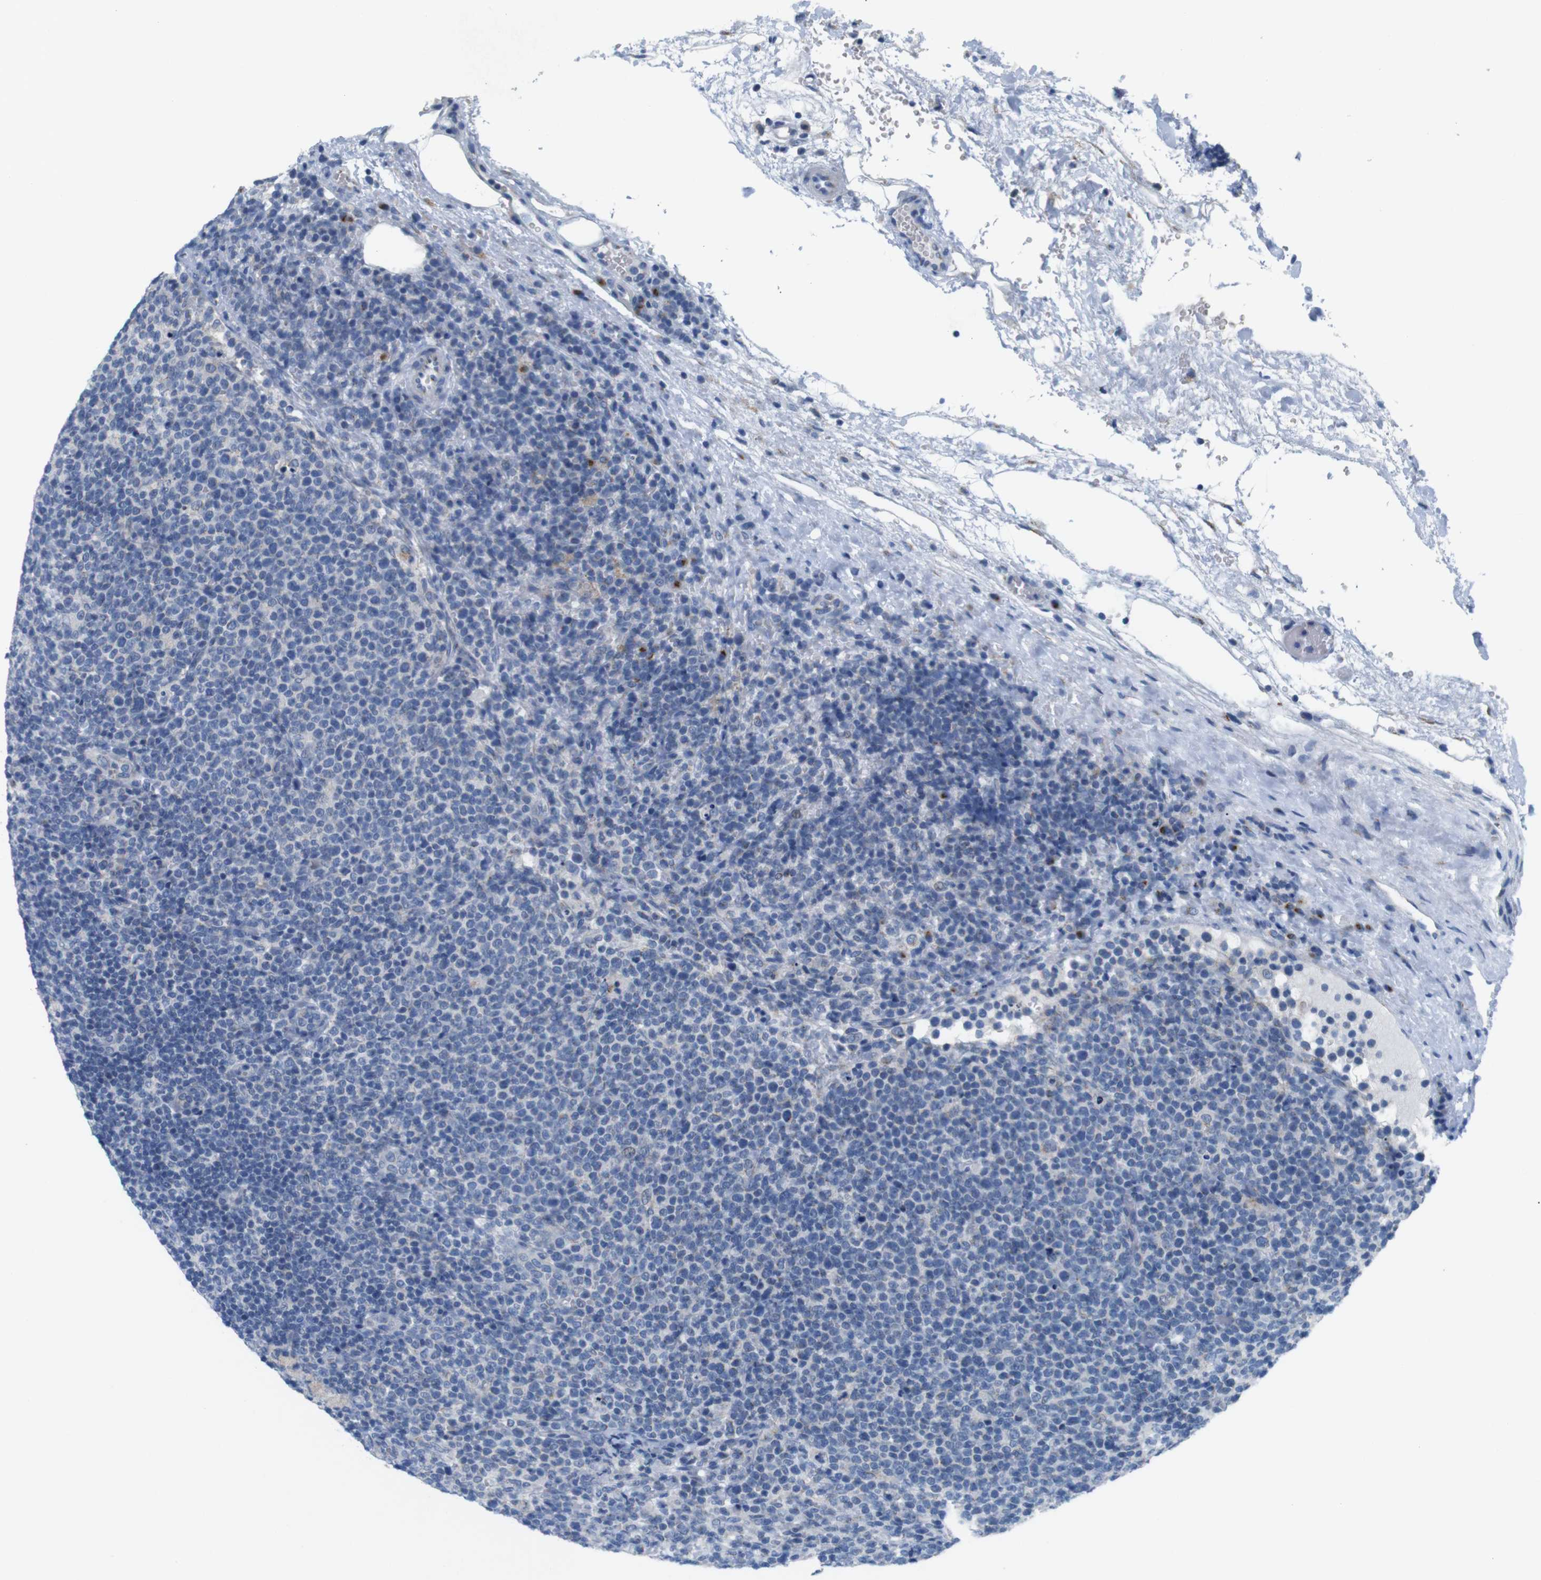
{"staining": {"intensity": "negative", "quantity": "none", "location": "none"}, "tissue": "lymphoma", "cell_type": "Tumor cells", "image_type": "cancer", "snomed": [{"axis": "morphology", "description": "Malignant lymphoma, non-Hodgkin's type, High grade"}, {"axis": "topography", "description": "Lymph node"}], "caption": "Lymphoma was stained to show a protein in brown. There is no significant expression in tumor cells.", "gene": "GOLGA2", "patient": {"sex": "male", "age": 61}}